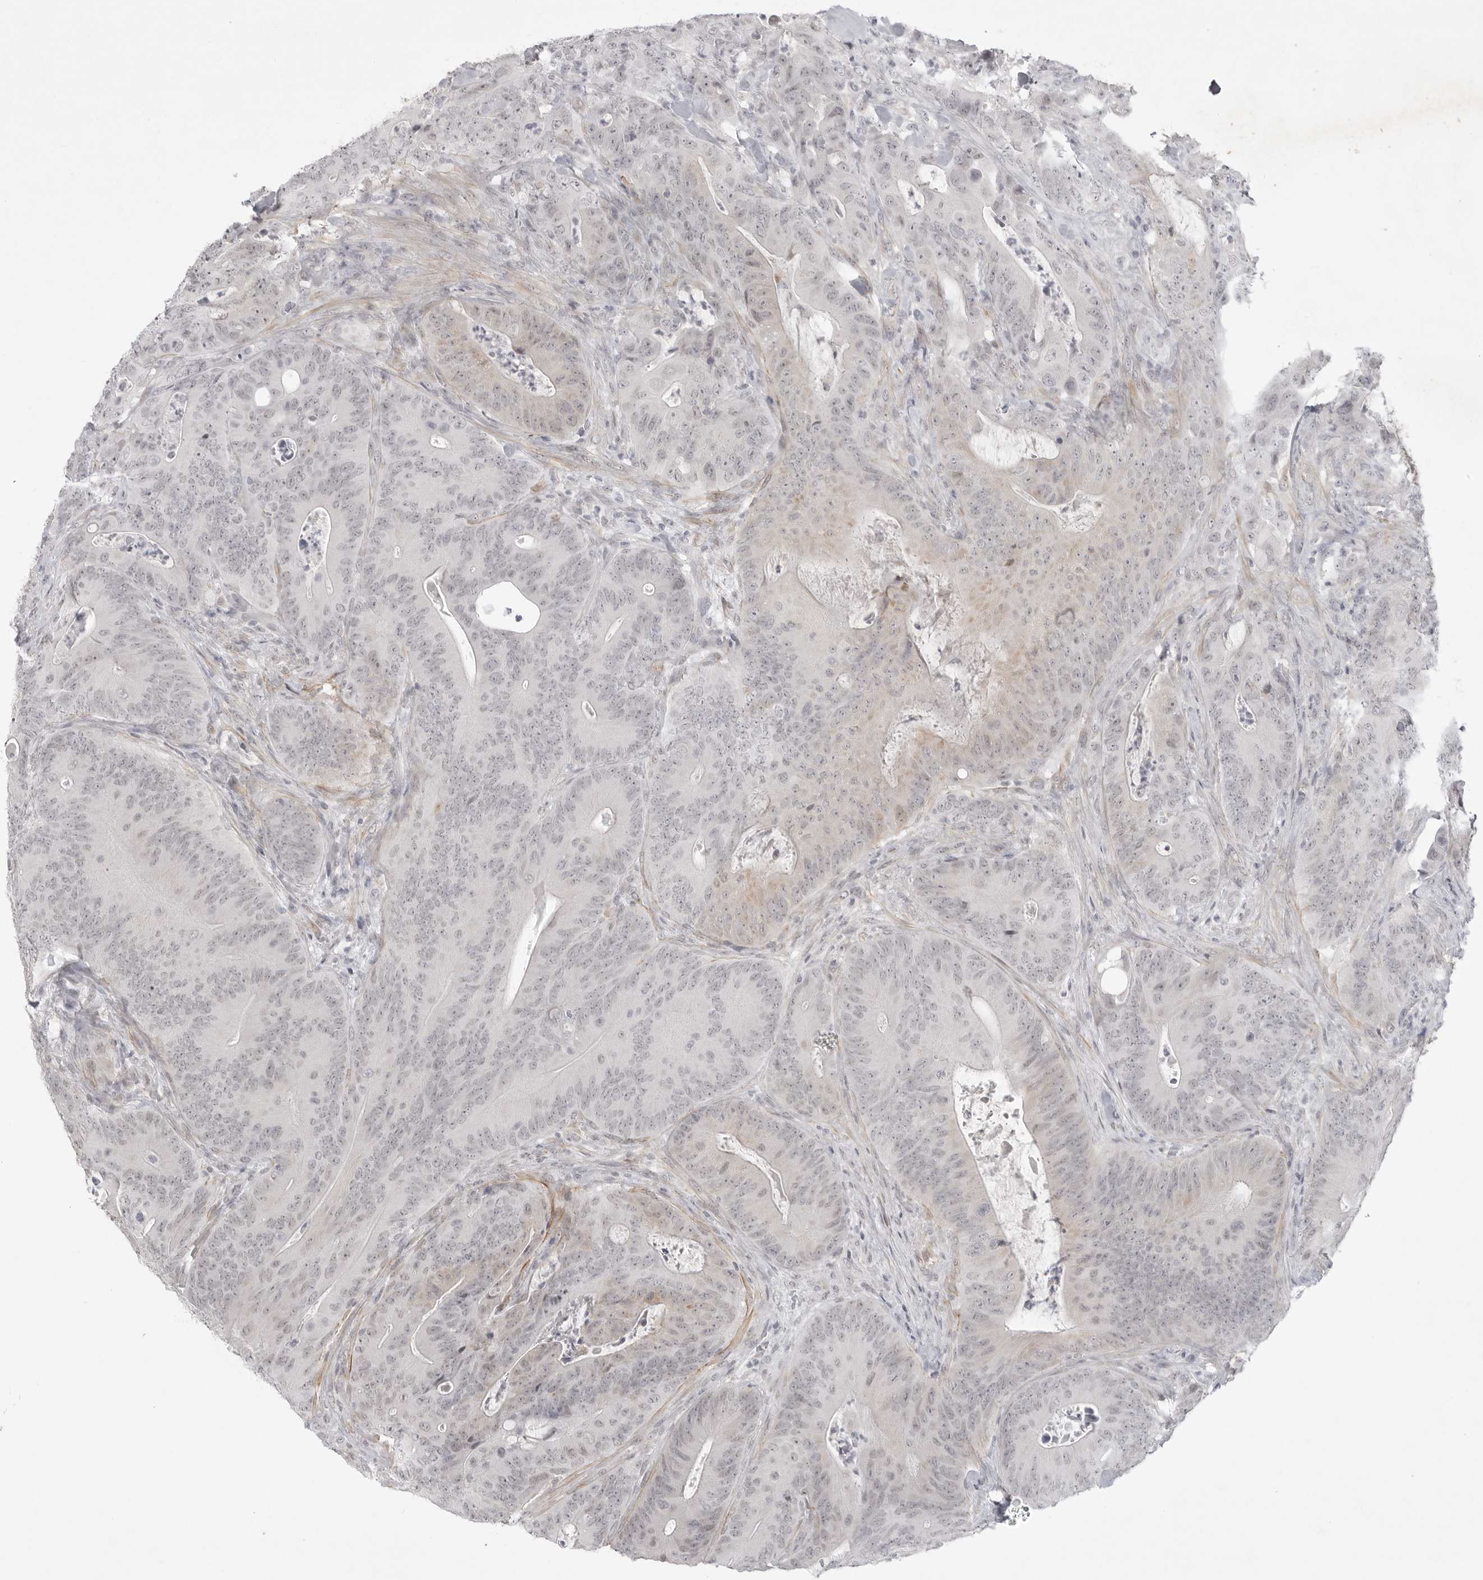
{"staining": {"intensity": "weak", "quantity": "<25%", "location": "cytoplasmic/membranous"}, "tissue": "colorectal cancer", "cell_type": "Tumor cells", "image_type": "cancer", "snomed": [{"axis": "morphology", "description": "Normal tissue, NOS"}, {"axis": "topography", "description": "Colon"}], "caption": "Immunohistochemistry micrograph of neoplastic tissue: colorectal cancer stained with DAB shows no significant protein positivity in tumor cells.", "gene": "TCTN3", "patient": {"sex": "female", "age": 82}}